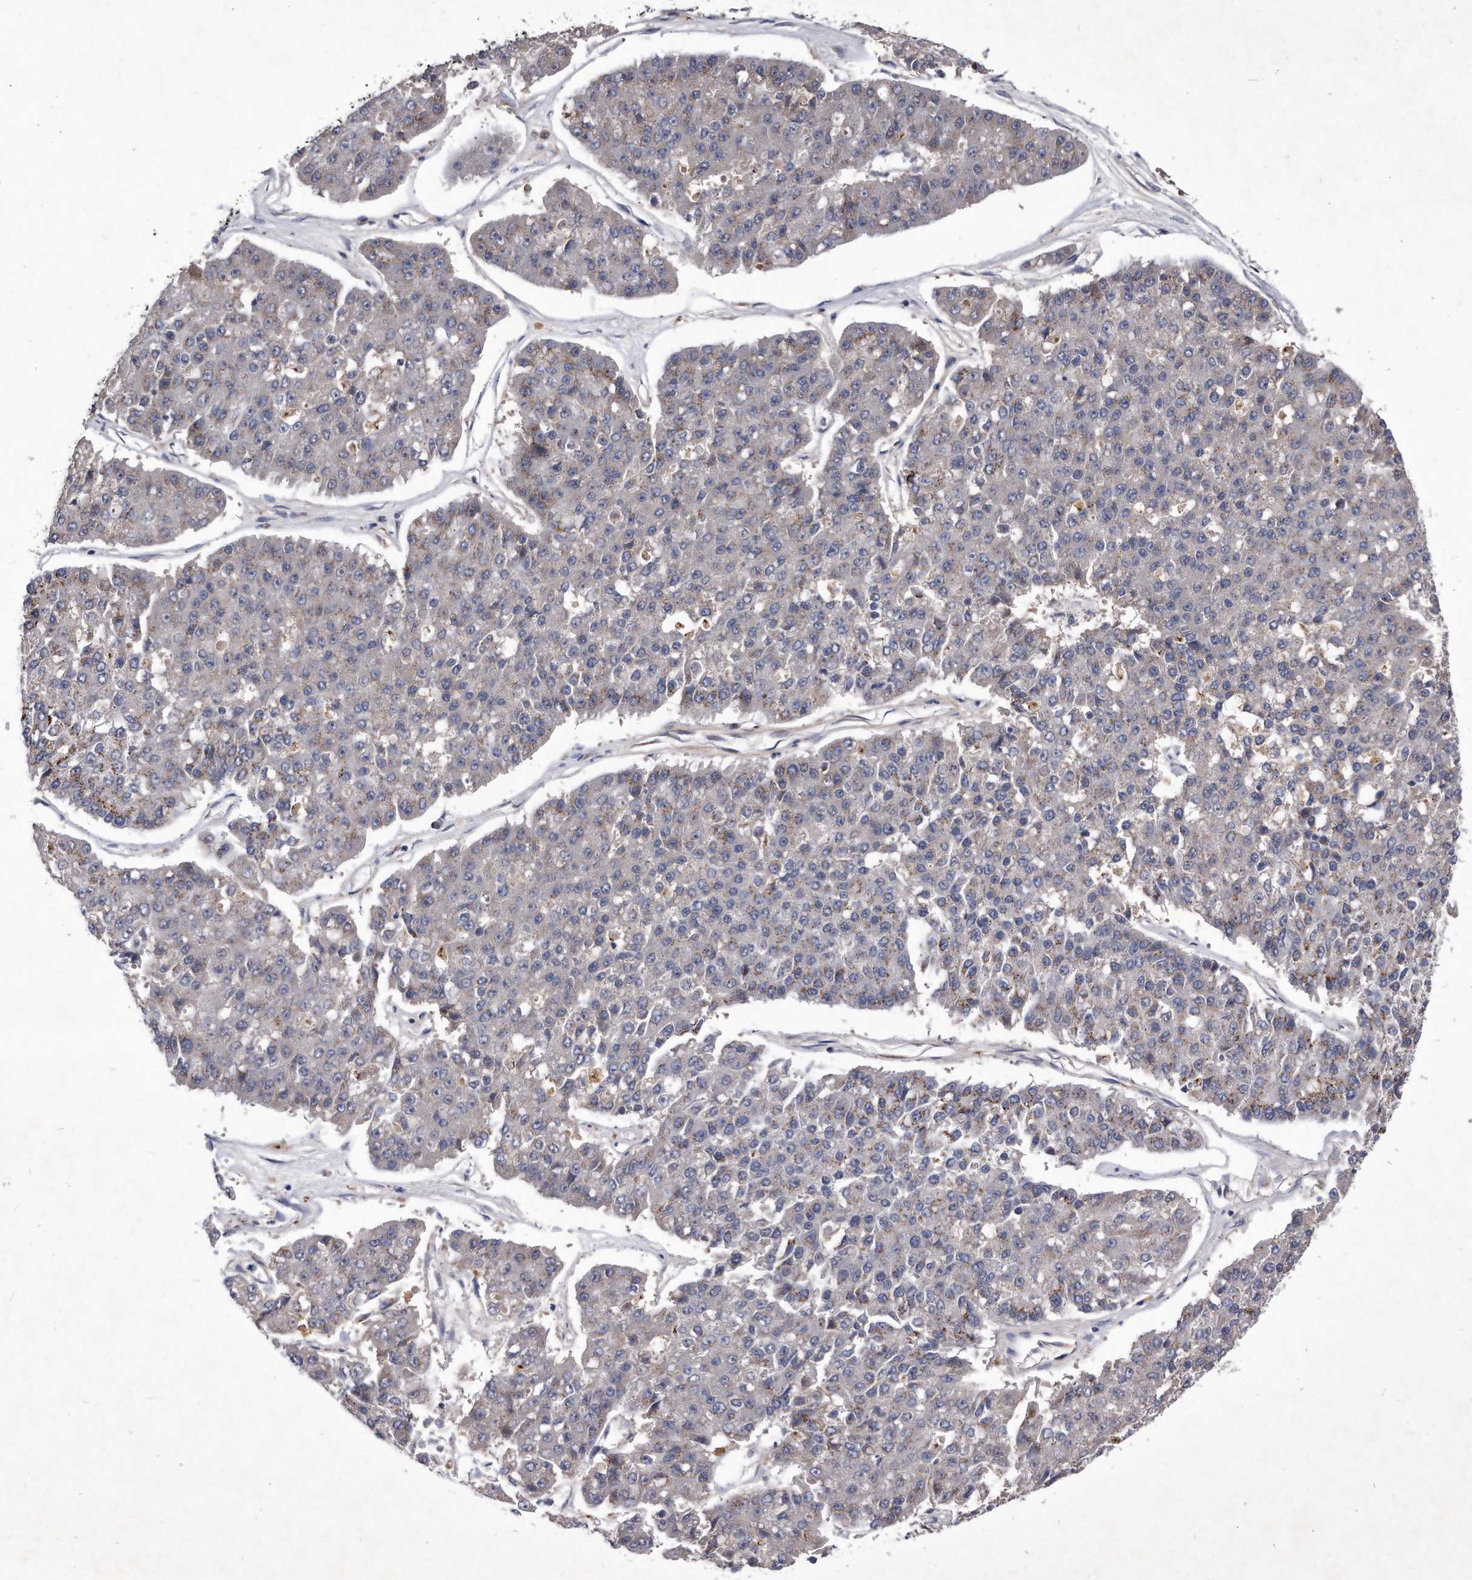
{"staining": {"intensity": "weak", "quantity": "<25%", "location": "cytoplasmic/membranous"}, "tissue": "pancreatic cancer", "cell_type": "Tumor cells", "image_type": "cancer", "snomed": [{"axis": "morphology", "description": "Adenocarcinoma, NOS"}, {"axis": "topography", "description": "Pancreas"}], "caption": "IHC of human pancreatic cancer demonstrates no staining in tumor cells.", "gene": "MGAT4A", "patient": {"sex": "male", "age": 50}}